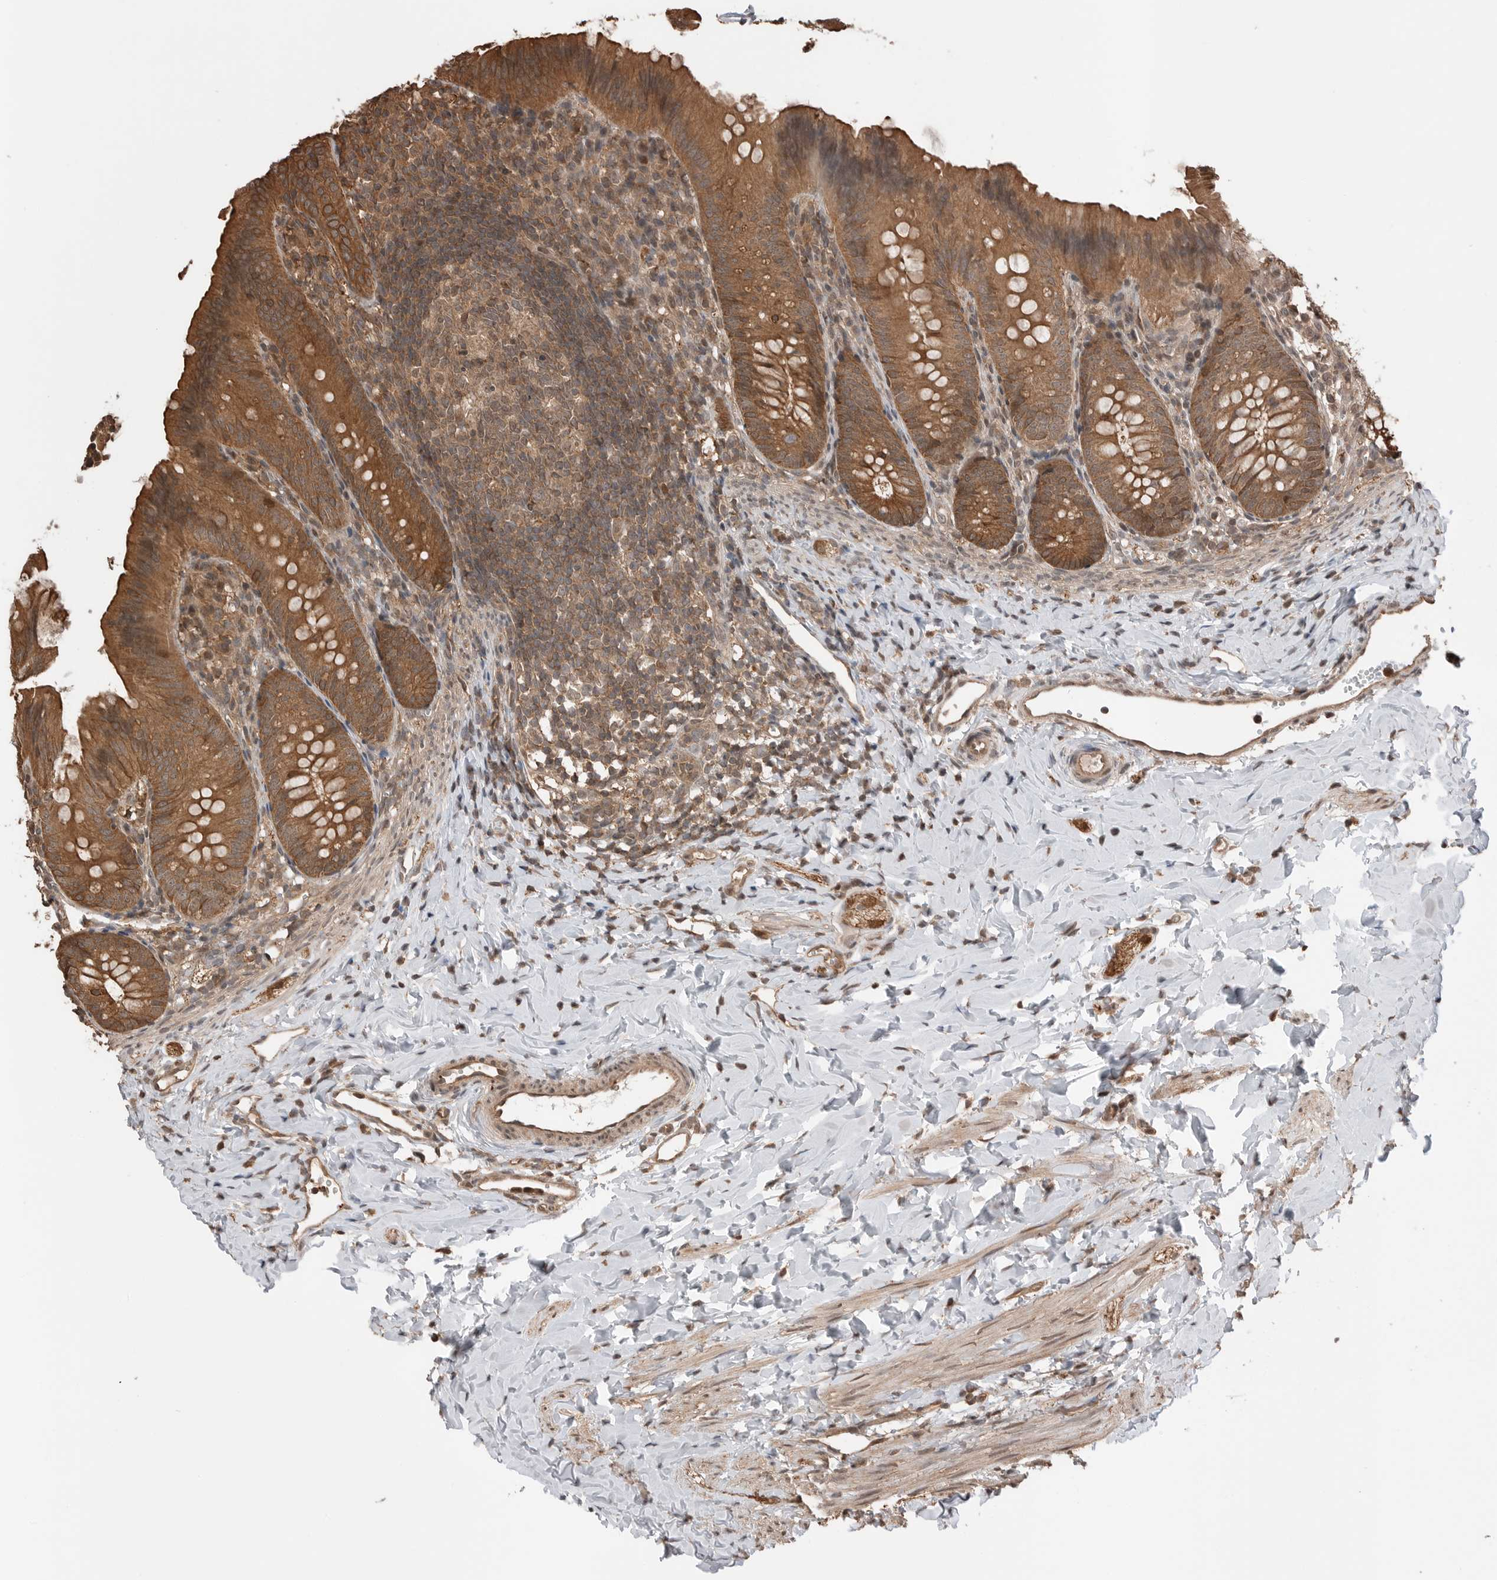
{"staining": {"intensity": "strong", "quantity": ">75%", "location": "cytoplasmic/membranous,nuclear"}, "tissue": "appendix", "cell_type": "Glandular cells", "image_type": "normal", "snomed": [{"axis": "morphology", "description": "Normal tissue, NOS"}, {"axis": "topography", "description": "Appendix"}], "caption": "Human appendix stained with a brown dye shows strong cytoplasmic/membranous,nuclear positive staining in approximately >75% of glandular cells.", "gene": "PEAK1", "patient": {"sex": "male", "age": 1}}